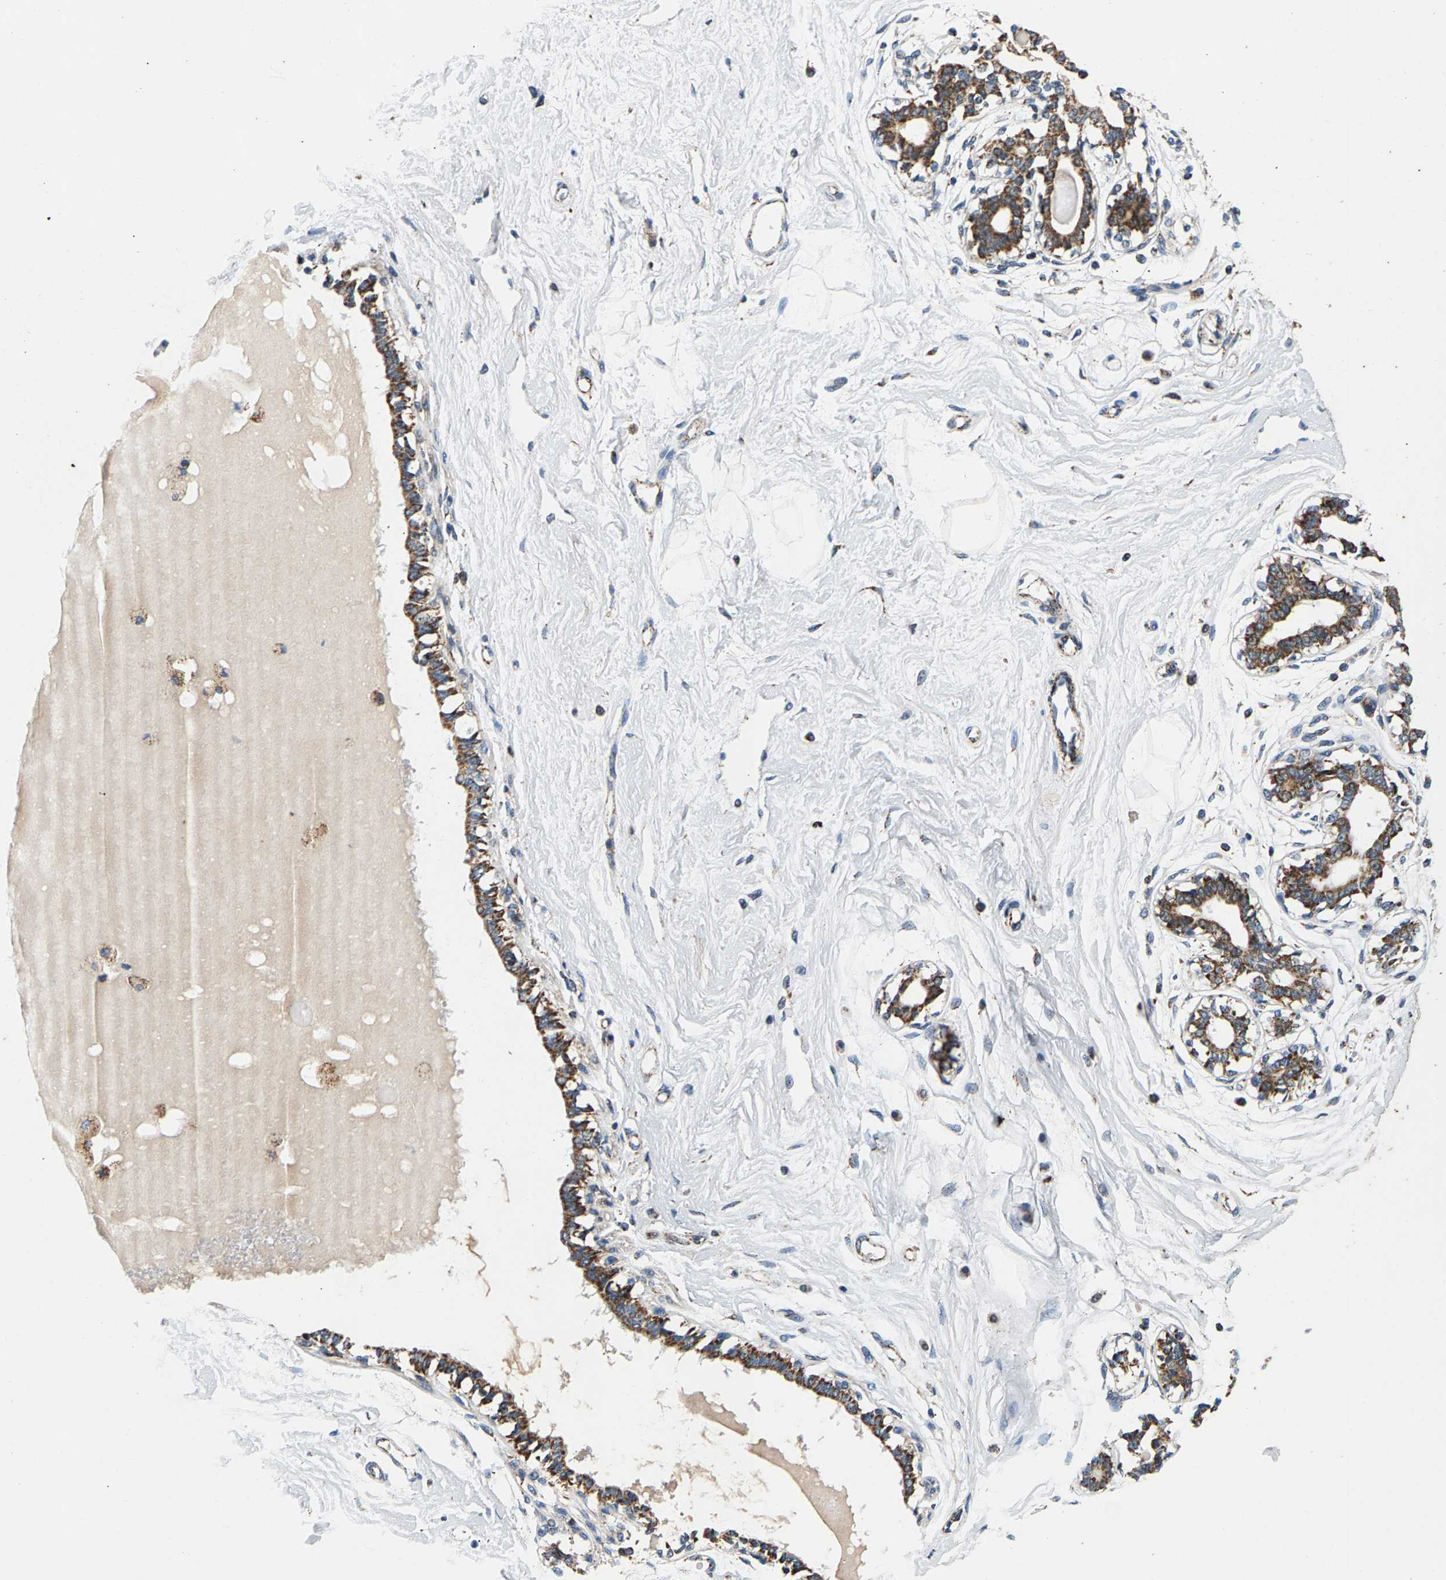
{"staining": {"intensity": "moderate", "quantity": ">75%", "location": "cytoplasmic/membranous"}, "tissue": "breast", "cell_type": "Adipocytes", "image_type": "normal", "snomed": [{"axis": "morphology", "description": "Normal tissue, NOS"}, {"axis": "topography", "description": "Breast"}], "caption": "A histopathology image of breast stained for a protein displays moderate cytoplasmic/membranous brown staining in adipocytes.", "gene": "PDE1A", "patient": {"sex": "female", "age": 45}}